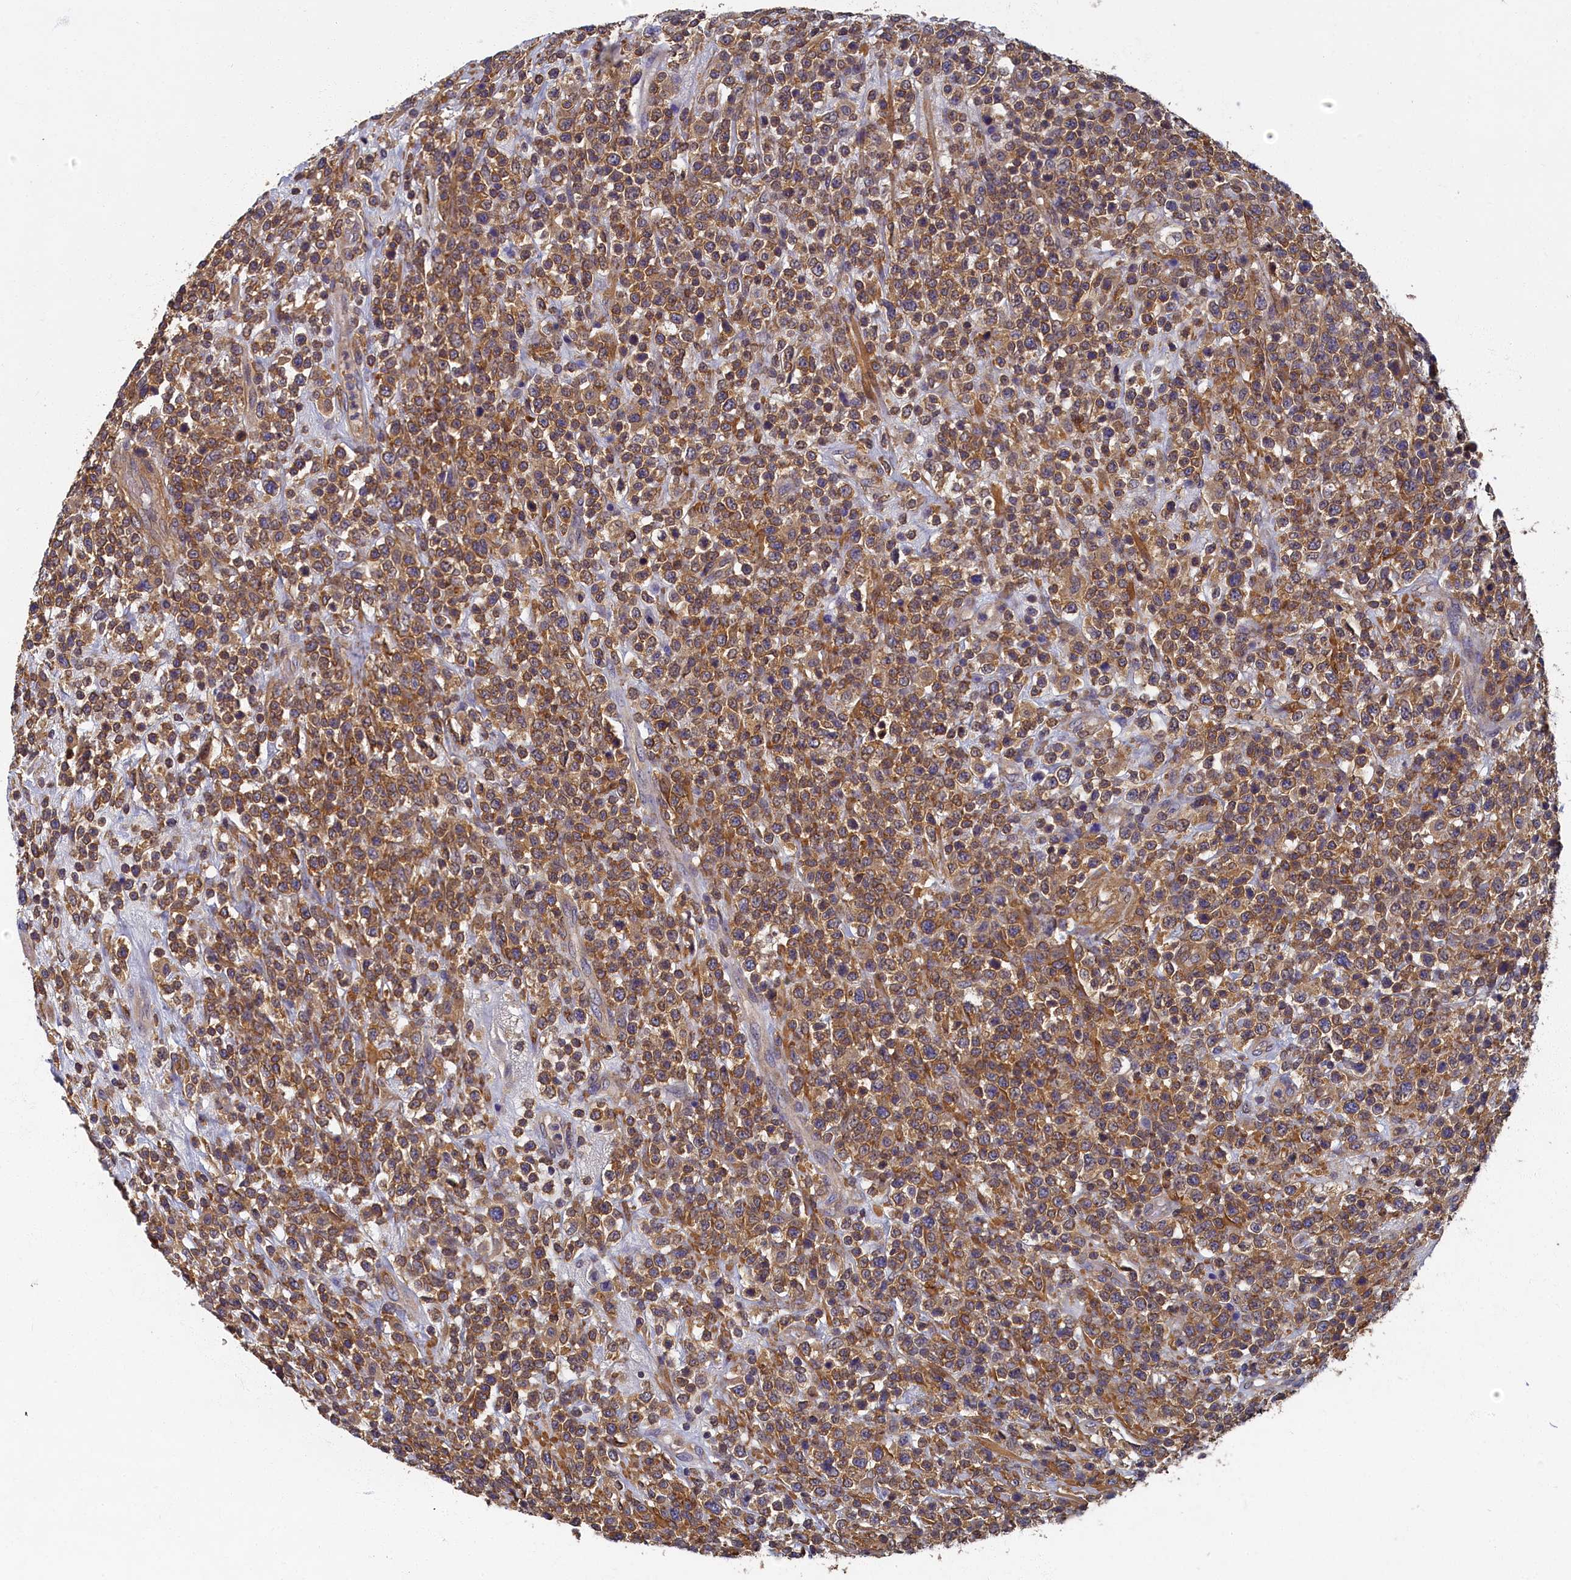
{"staining": {"intensity": "moderate", "quantity": ">75%", "location": "cytoplasmic/membranous"}, "tissue": "lymphoma", "cell_type": "Tumor cells", "image_type": "cancer", "snomed": [{"axis": "morphology", "description": "Malignant lymphoma, non-Hodgkin's type, High grade"}, {"axis": "topography", "description": "Colon"}], "caption": "This is a micrograph of immunohistochemistry (IHC) staining of malignant lymphoma, non-Hodgkin's type (high-grade), which shows moderate positivity in the cytoplasmic/membranous of tumor cells.", "gene": "TBCB", "patient": {"sex": "female", "age": 53}}